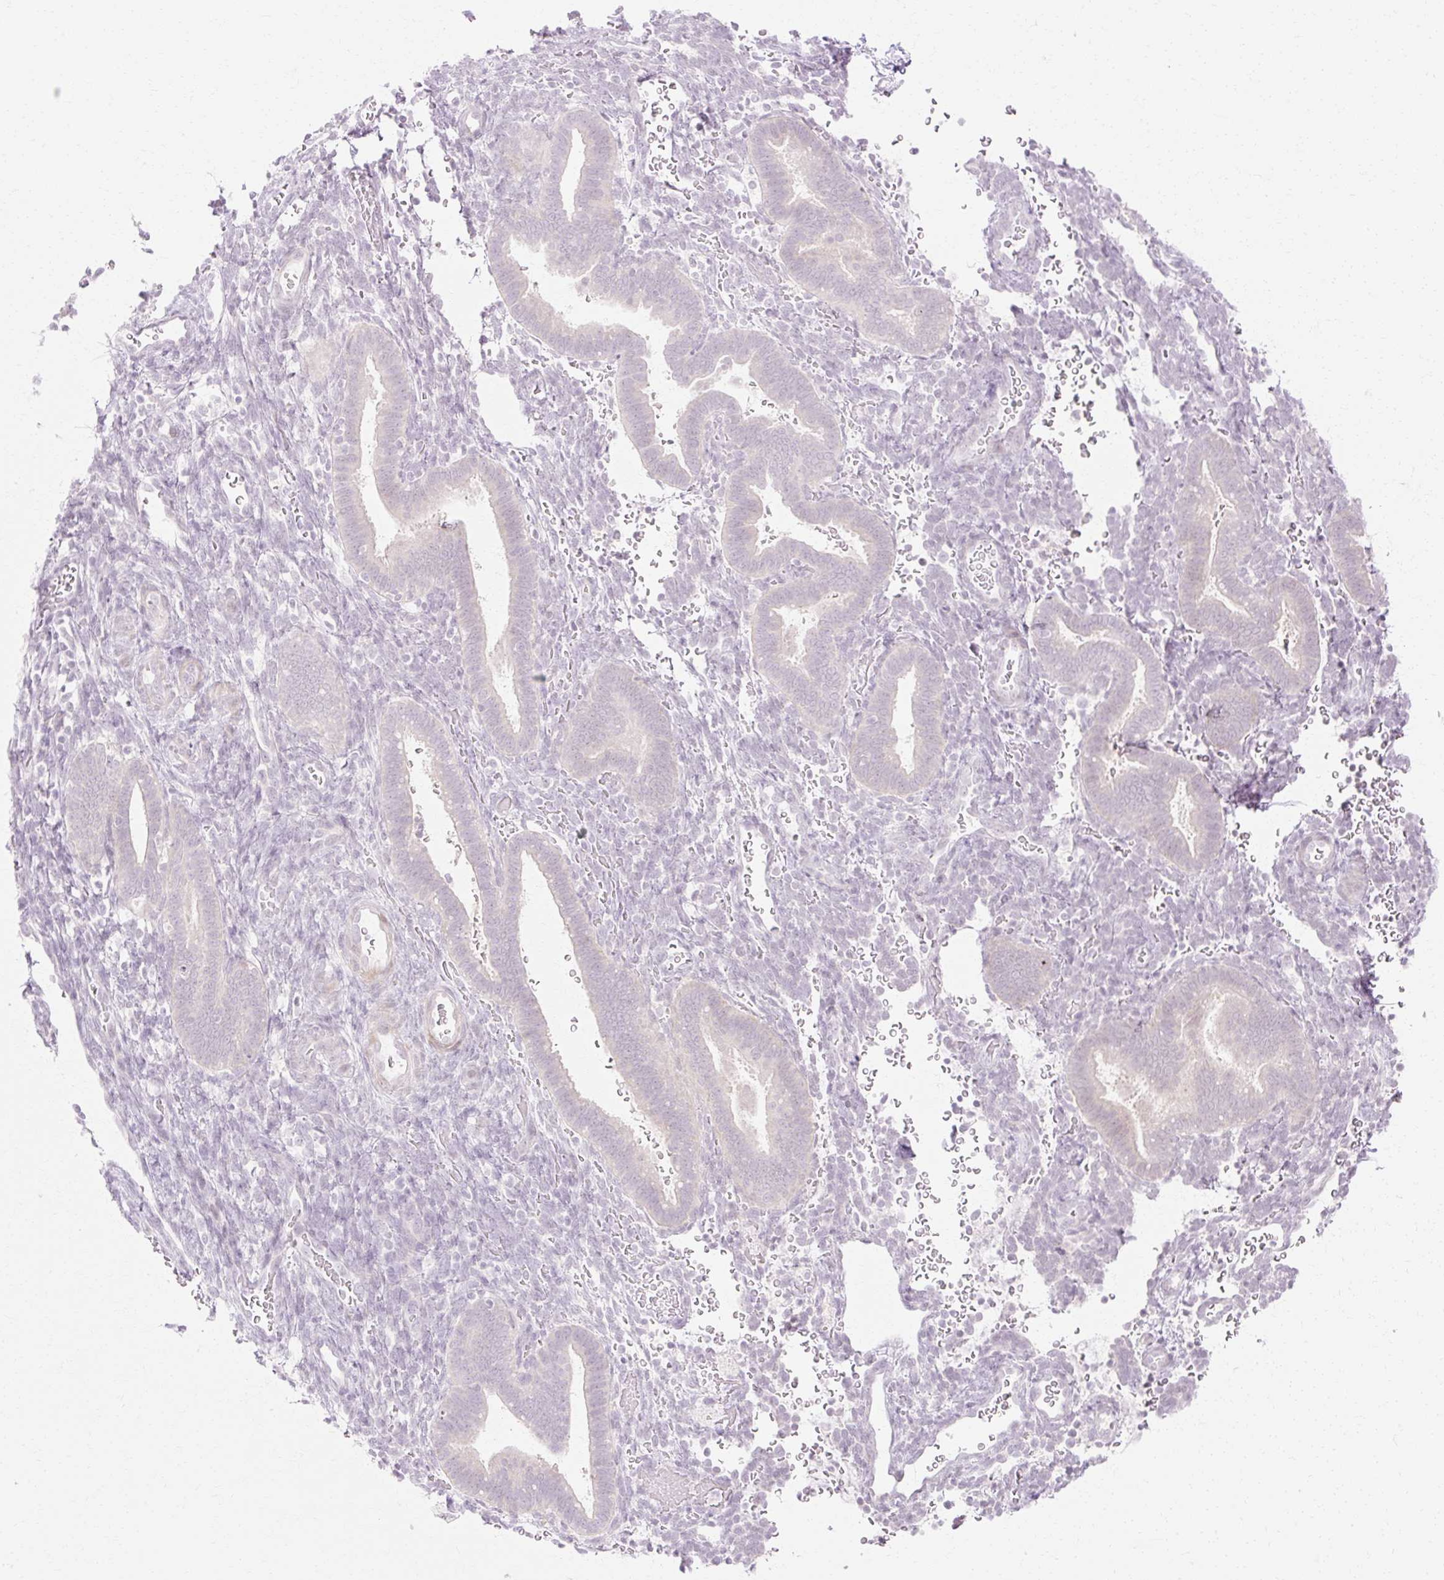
{"staining": {"intensity": "negative", "quantity": "none", "location": "none"}, "tissue": "endometrium", "cell_type": "Cells in endometrial stroma", "image_type": "normal", "snomed": [{"axis": "morphology", "description": "Normal tissue, NOS"}, {"axis": "topography", "description": "Endometrium"}], "caption": "This micrograph is of unremarkable endometrium stained with IHC to label a protein in brown with the nuclei are counter-stained blue. There is no staining in cells in endometrial stroma. (Immunohistochemistry, brightfield microscopy, high magnification).", "gene": "C3orf49", "patient": {"sex": "female", "age": 34}}